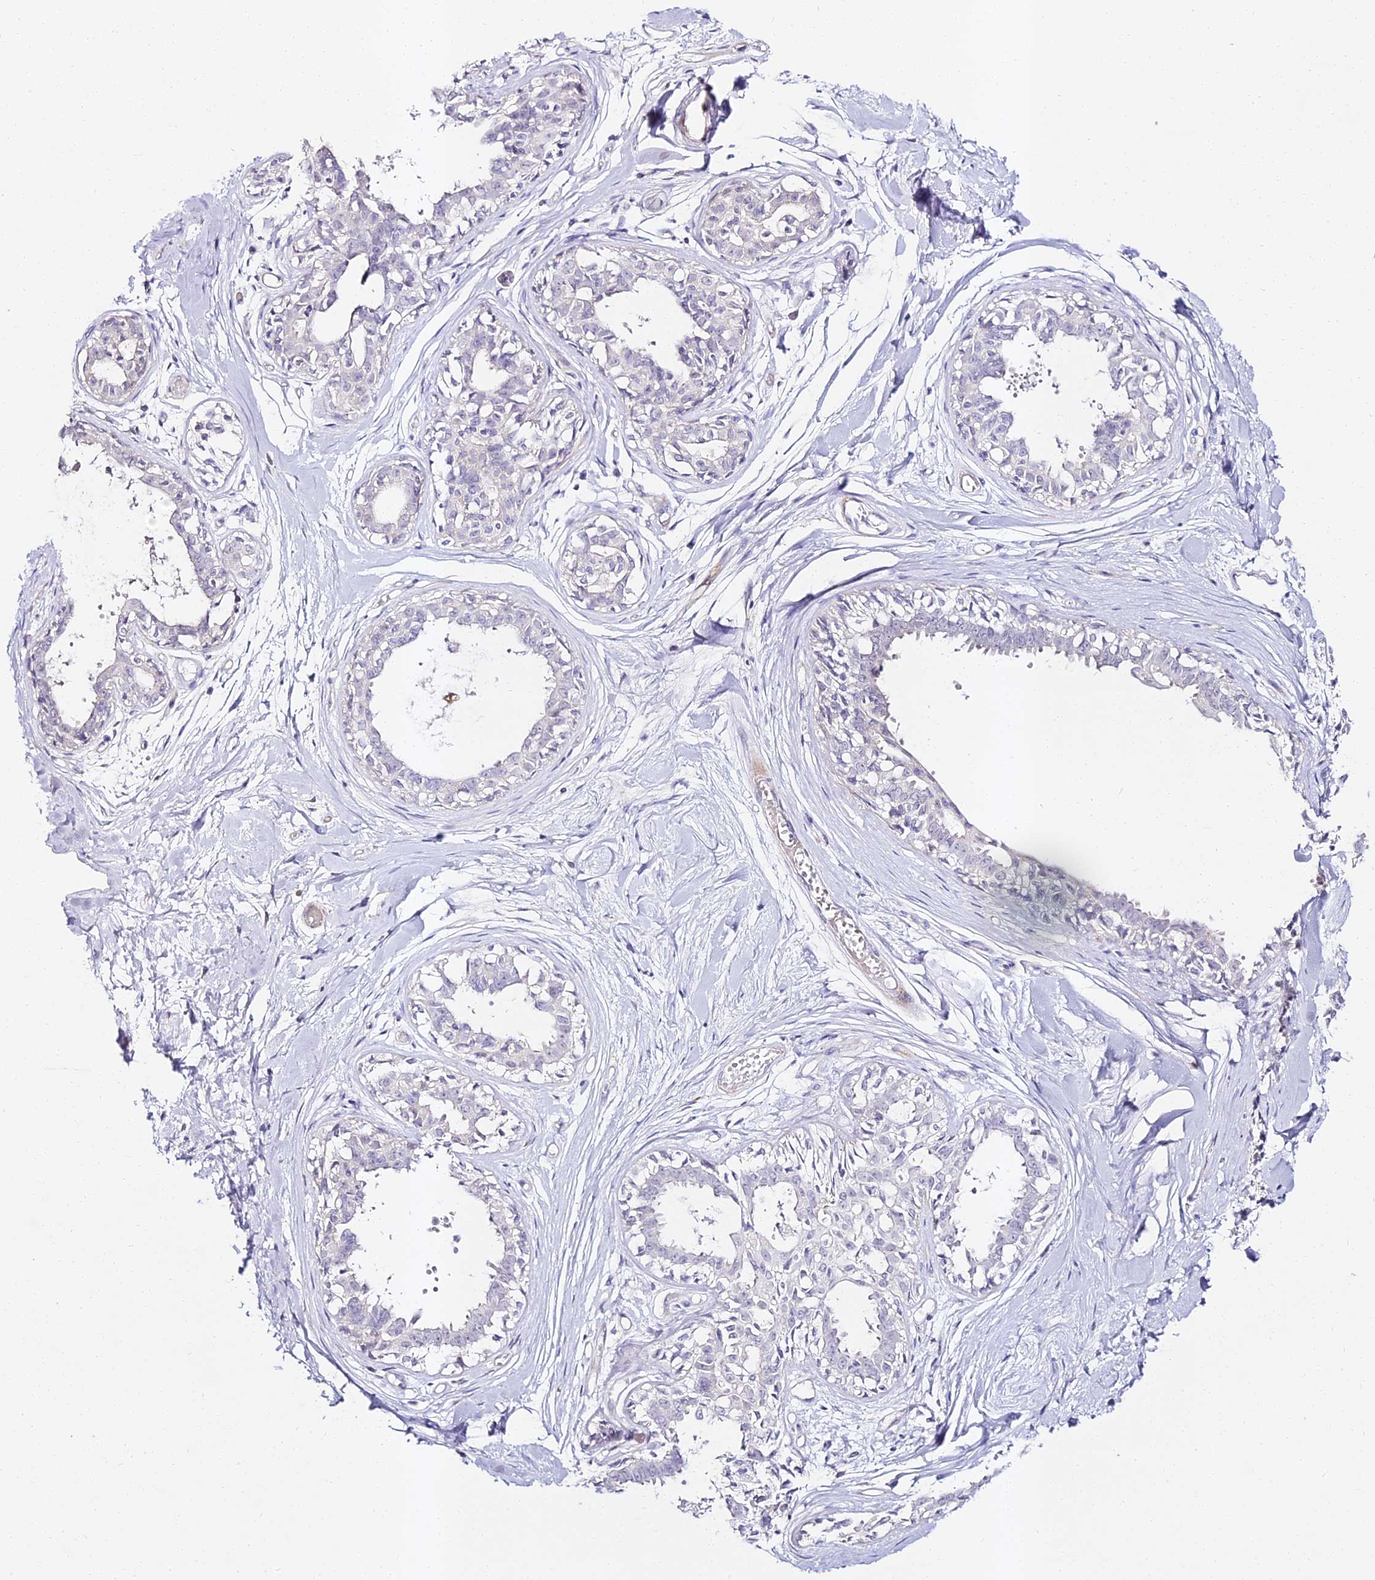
{"staining": {"intensity": "negative", "quantity": "none", "location": "none"}, "tissue": "breast", "cell_type": "Adipocytes", "image_type": "normal", "snomed": [{"axis": "morphology", "description": "Normal tissue, NOS"}, {"axis": "topography", "description": "Breast"}], "caption": "This is an immunohistochemistry (IHC) histopathology image of normal breast. There is no expression in adipocytes.", "gene": "ALPG", "patient": {"sex": "female", "age": 45}}